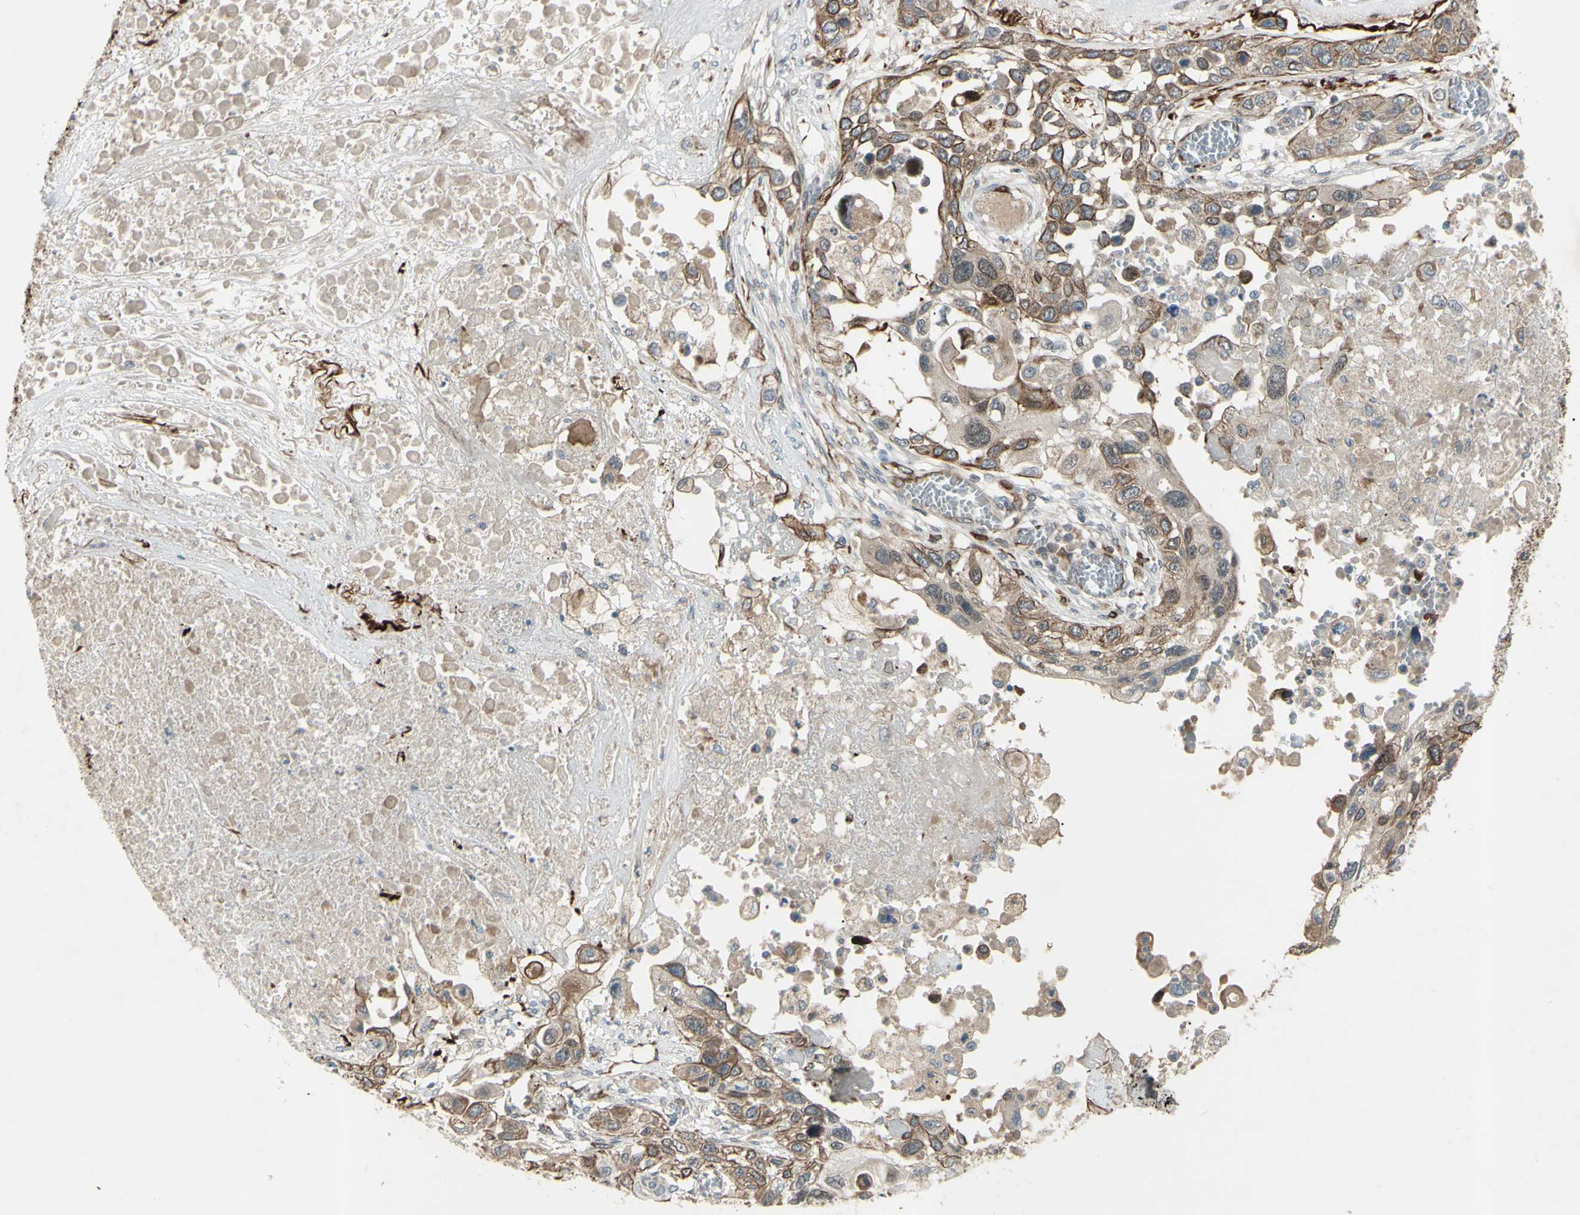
{"staining": {"intensity": "moderate", "quantity": "25%-75%", "location": "cytoplasmic/membranous"}, "tissue": "lung cancer", "cell_type": "Tumor cells", "image_type": "cancer", "snomed": [{"axis": "morphology", "description": "Squamous cell carcinoma, NOS"}, {"axis": "topography", "description": "Lung"}], "caption": "Protein expression analysis of human lung squamous cell carcinoma reveals moderate cytoplasmic/membranous positivity in approximately 25%-75% of tumor cells.", "gene": "FGFR2", "patient": {"sex": "male", "age": 71}}